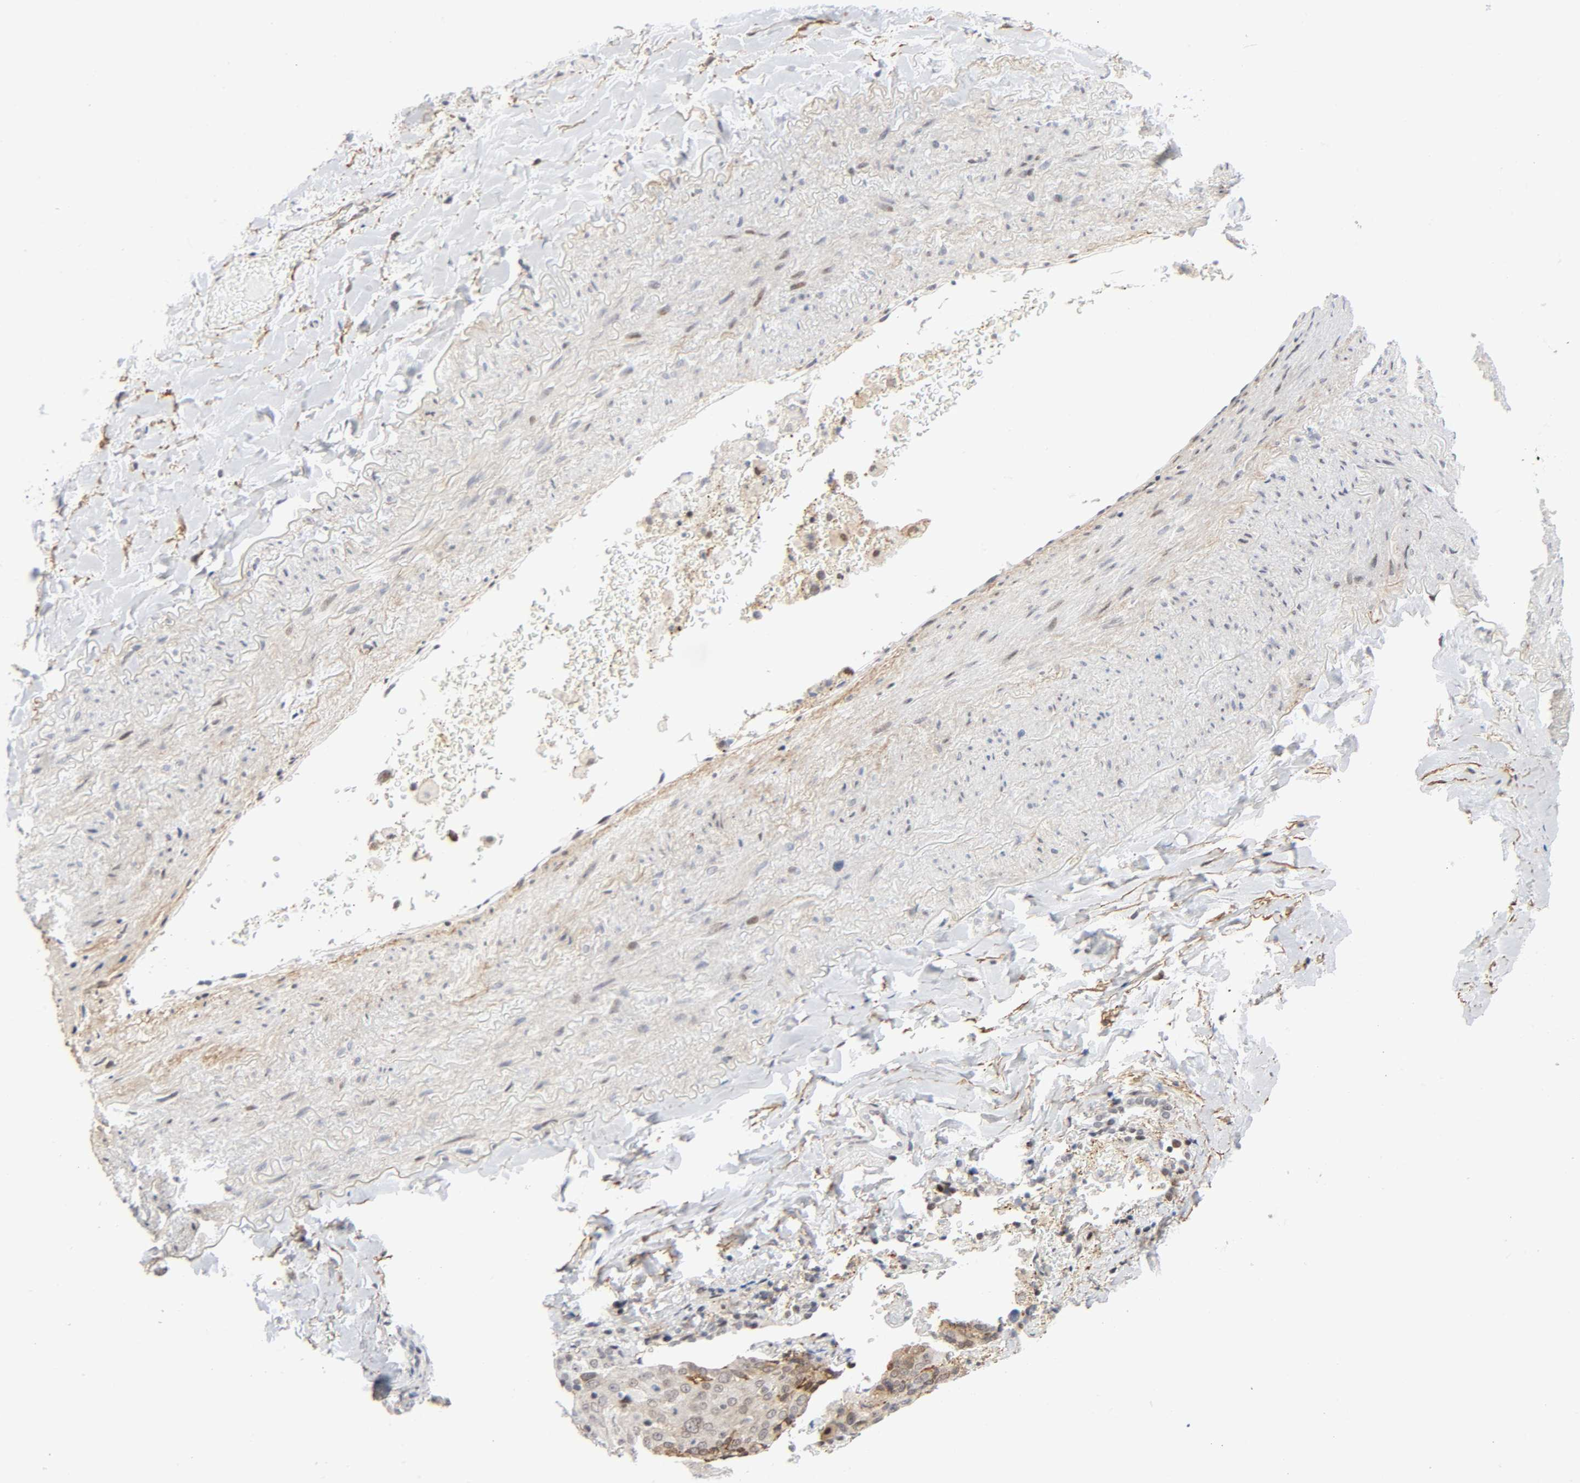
{"staining": {"intensity": "weak", "quantity": "25%-75%", "location": "cytoplasmic/membranous,nuclear"}, "tissue": "lung cancer", "cell_type": "Tumor cells", "image_type": "cancer", "snomed": [{"axis": "morphology", "description": "Squamous cell carcinoma, NOS"}, {"axis": "topography", "description": "Lung"}], "caption": "Tumor cells show weak cytoplasmic/membranous and nuclear staining in about 25%-75% of cells in squamous cell carcinoma (lung). The staining is performed using DAB brown chromogen to label protein expression. The nuclei are counter-stained blue using hematoxylin.", "gene": "DIDO1", "patient": {"sex": "male", "age": 54}}